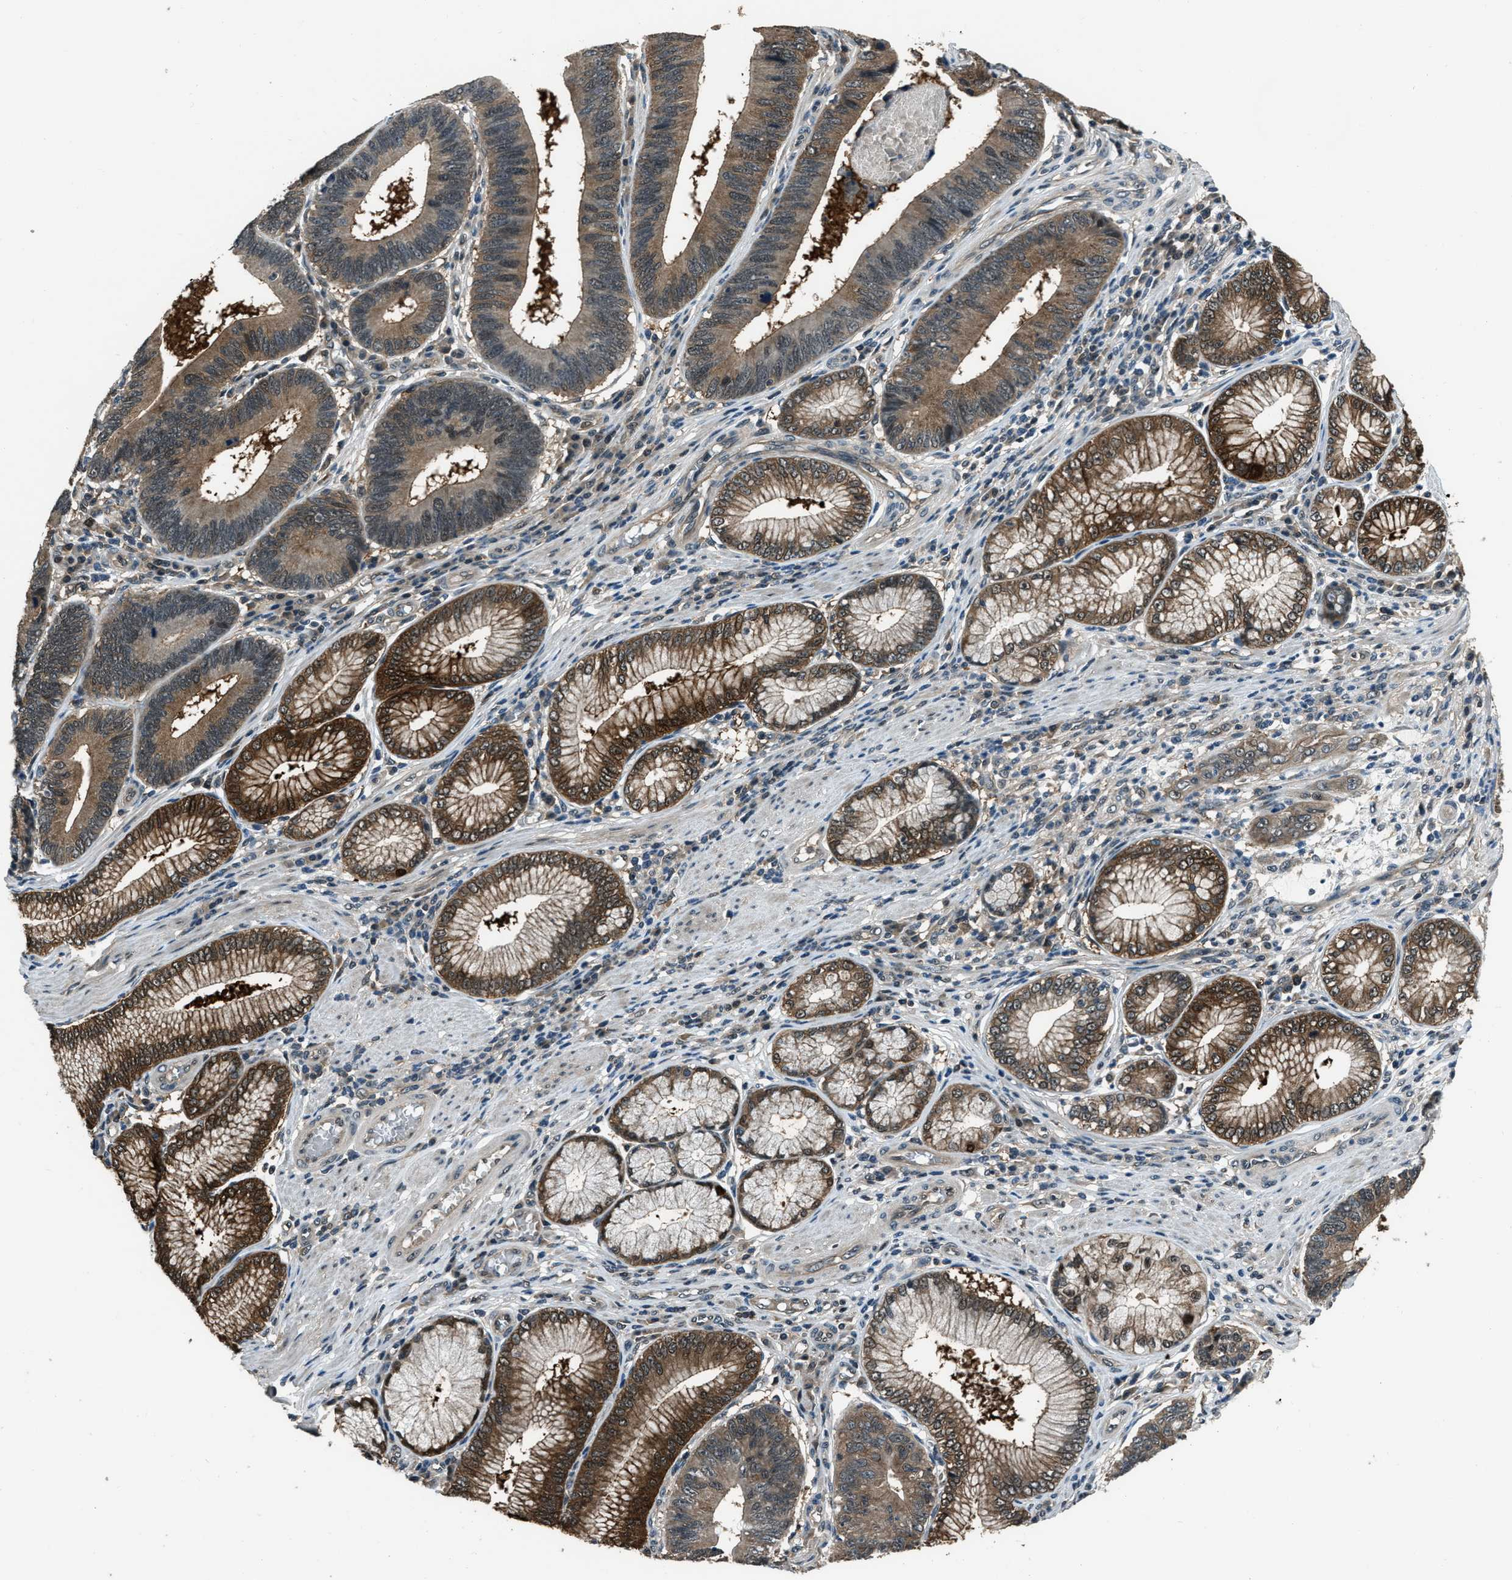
{"staining": {"intensity": "moderate", "quantity": ">75%", "location": "cytoplasmic/membranous"}, "tissue": "stomach cancer", "cell_type": "Tumor cells", "image_type": "cancer", "snomed": [{"axis": "morphology", "description": "Adenocarcinoma, NOS"}, {"axis": "topography", "description": "Stomach"}], "caption": "Human stomach cancer (adenocarcinoma) stained for a protein (brown) shows moderate cytoplasmic/membranous positive staining in approximately >75% of tumor cells.", "gene": "NUDCD3", "patient": {"sex": "male", "age": 59}}